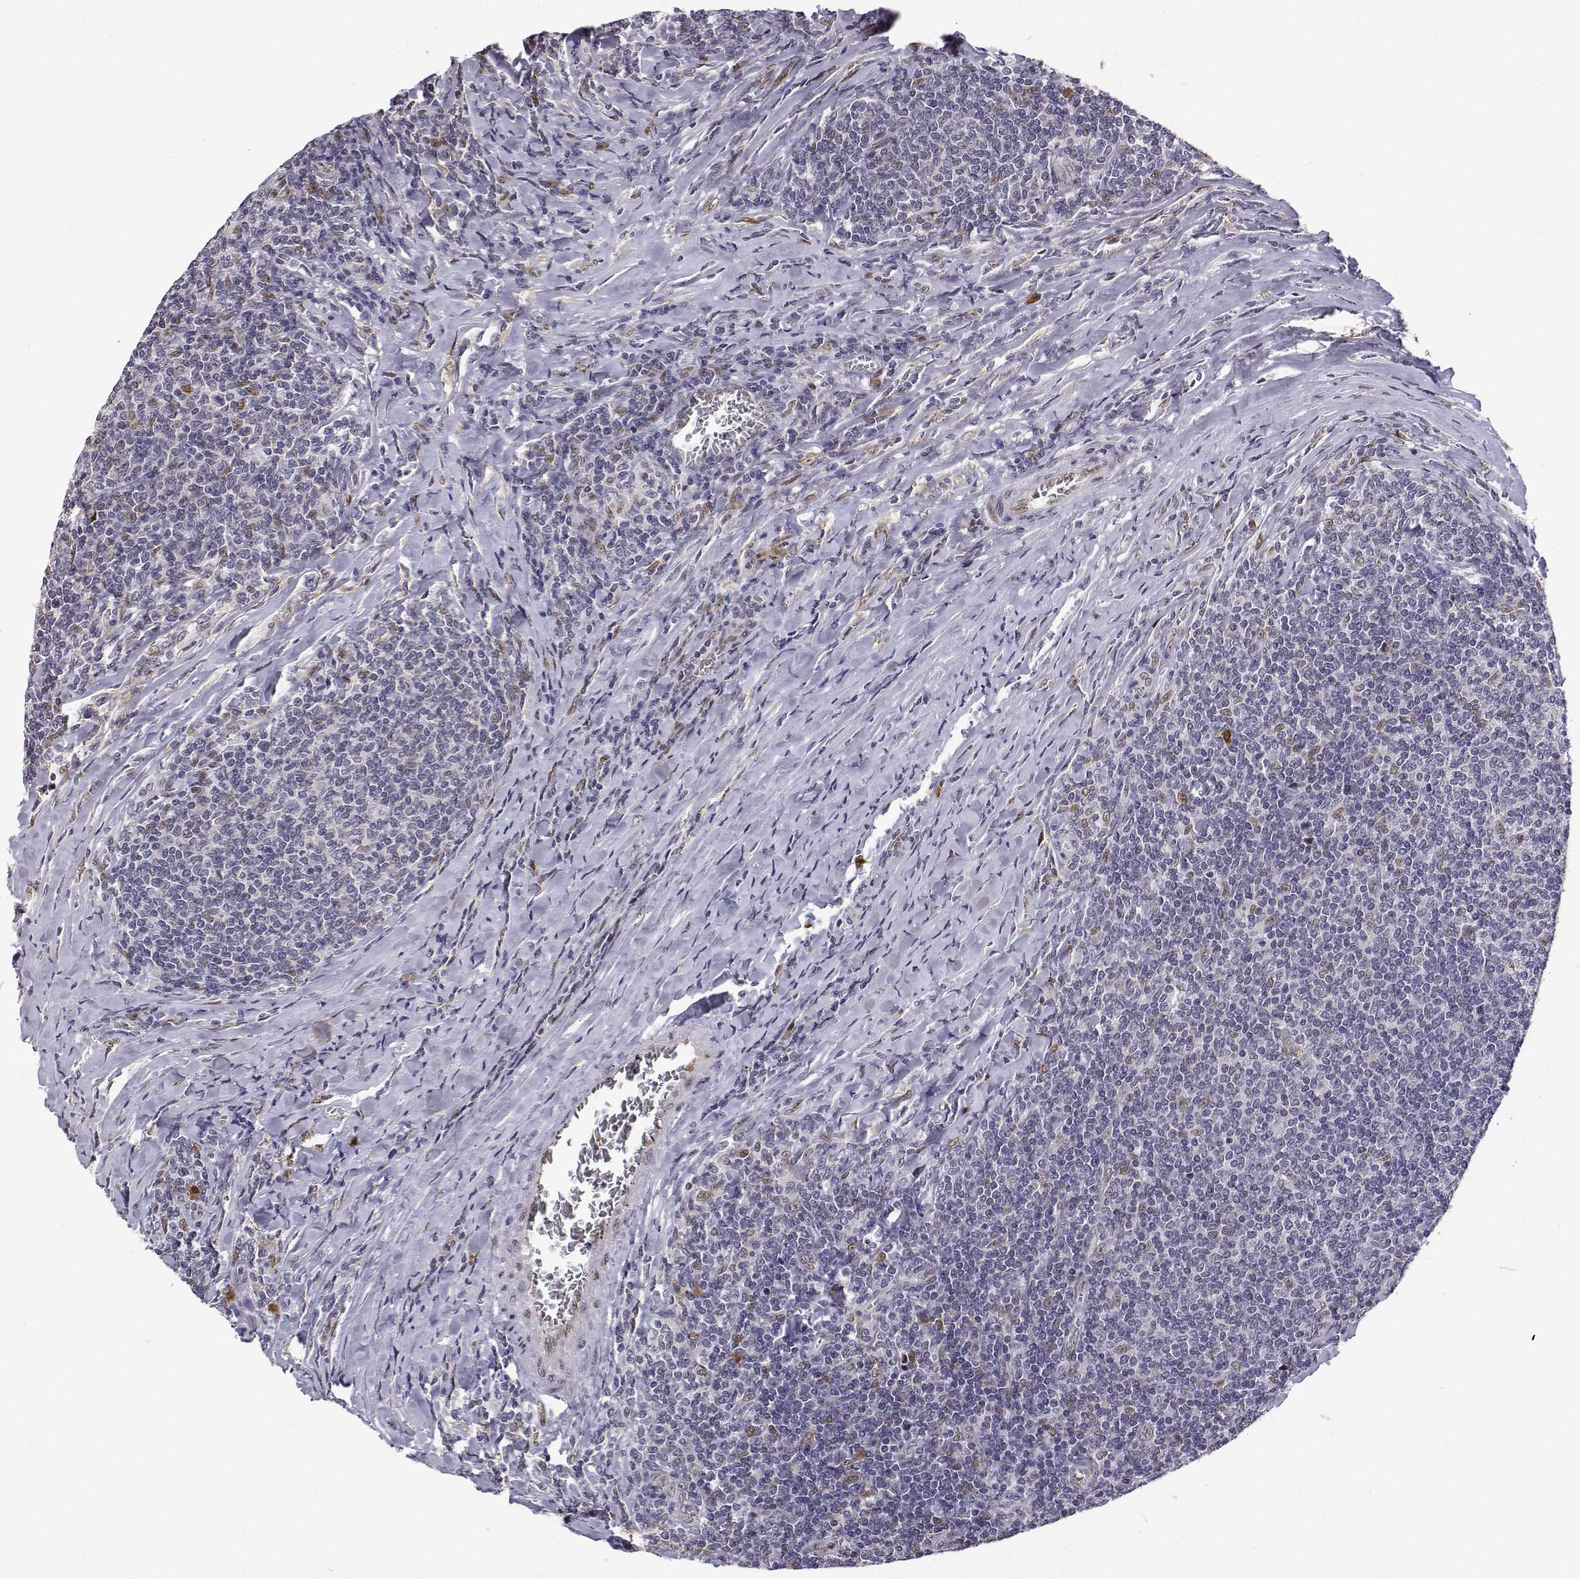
{"staining": {"intensity": "negative", "quantity": "none", "location": "none"}, "tissue": "lymphoma", "cell_type": "Tumor cells", "image_type": "cancer", "snomed": [{"axis": "morphology", "description": "Malignant lymphoma, non-Hodgkin's type, Low grade"}, {"axis": "topography", "description": "Lymph node"}], "caption": "The photomicrograph exhibits no significant expression in tumor cells of low-grade malignant lymphoma, non-Hodgkin's type. The staining was performed using DAB to visualize the protein expression in brown, while the nuclei were stained in blue with hematoxylin (Magnification: 20x).", "gene": "PHGDH", "patient": {"sex": "male", "age": 52}}